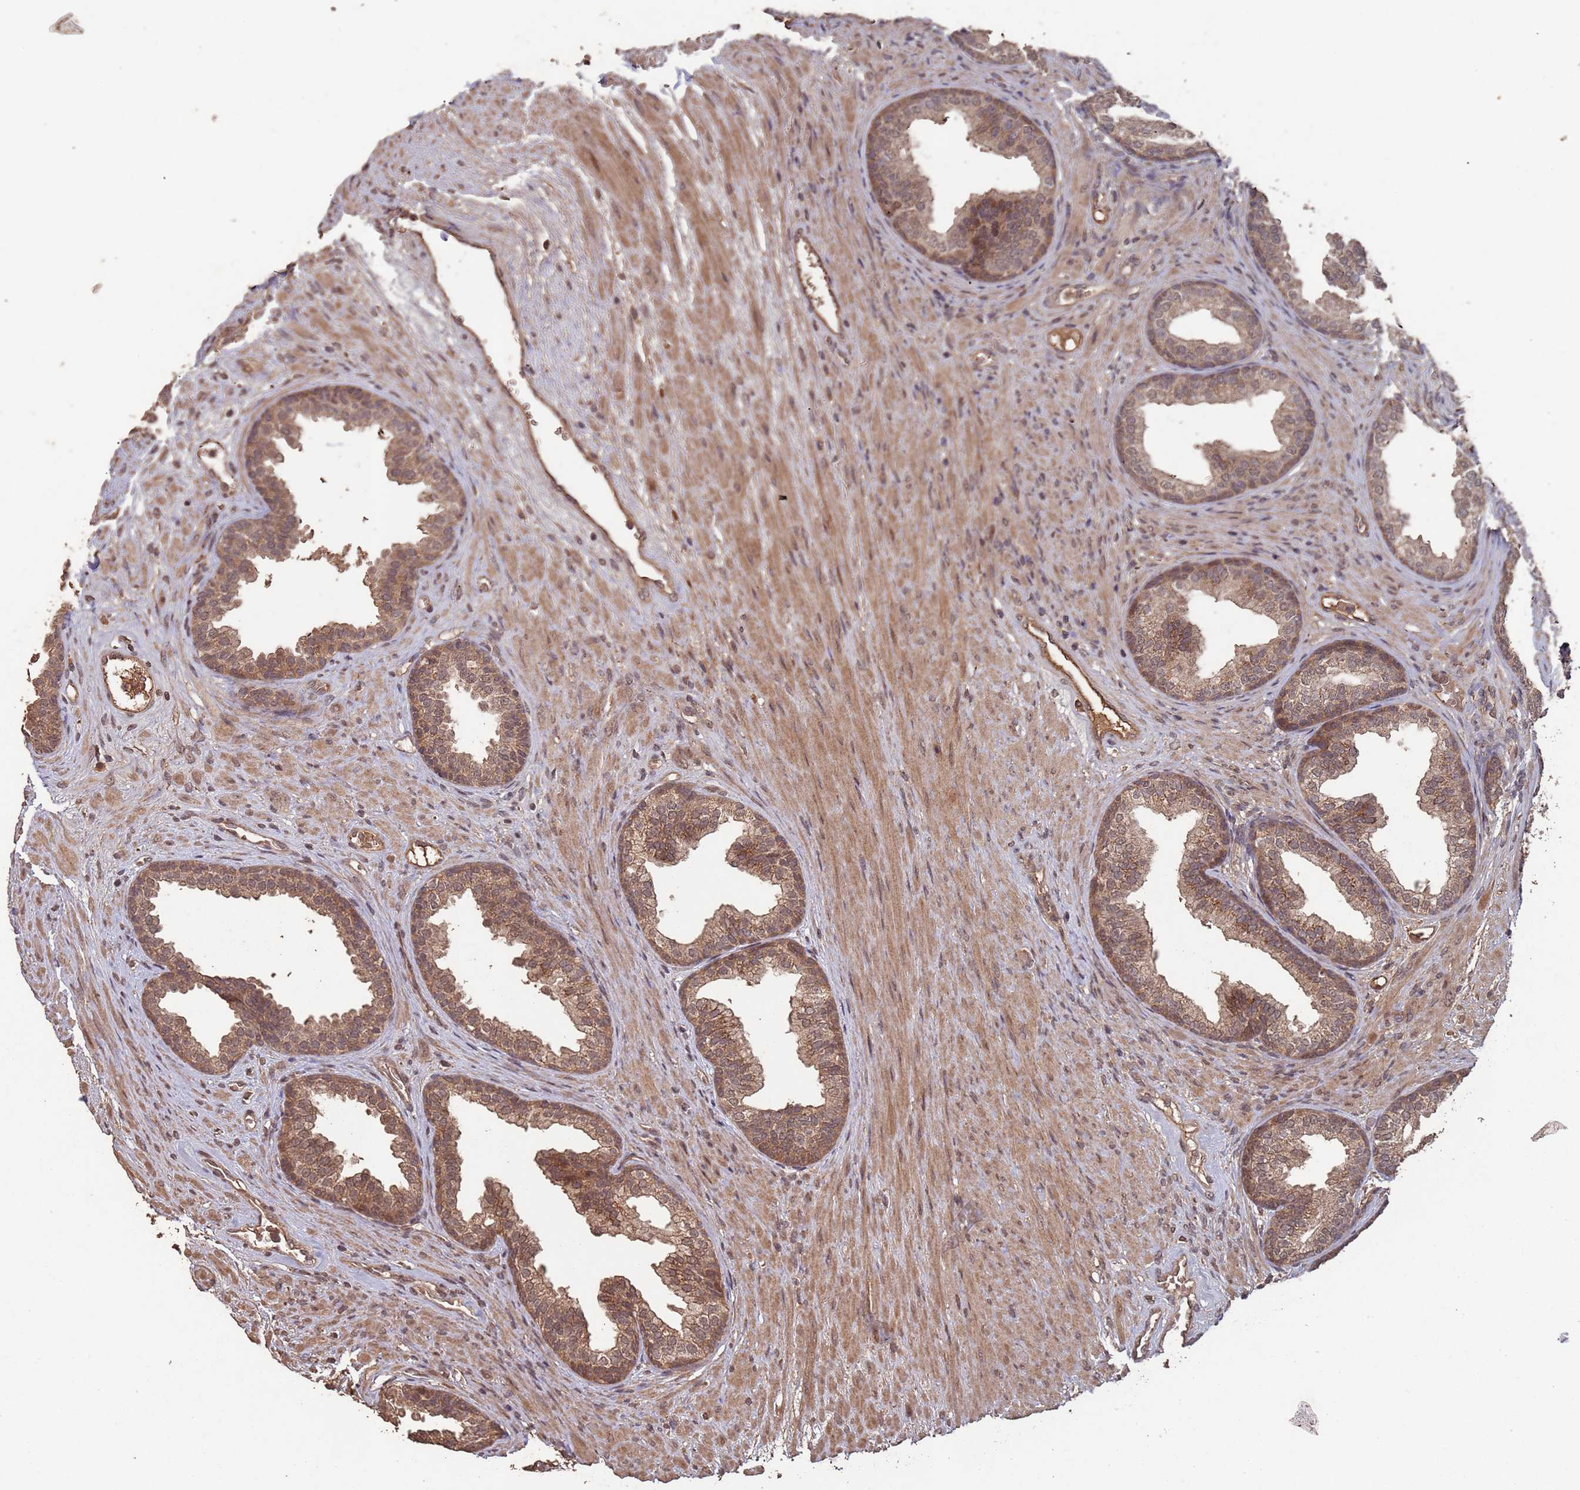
{"staining": {"intensity": "moderate", "quantity": ">75%", "location": "cytoplasmic/membranous"}, "tissue": "prostate", "cell_type": "Glandular cells", "image_type": "normal", "snomed": [{"axis": "morphology", "description": "Normal tissue, NOS"}, {"axis": "topography", "description": "Prostate"}], "caption": "High-magnification brightfield microscopy of benign prostate stained with DAB (3,3'-diaminobenzidine) (brown) and counterstained with hematoxylin (blue). glandular cells exhibit moderate cytoplasmic/membranous staining is seen in about>75% of cells. (brown staining indicates protein expression, while blue staining denotes nuclei).", "gene": "FRAT1", "patient": {"sex": "male", "age": 76}}